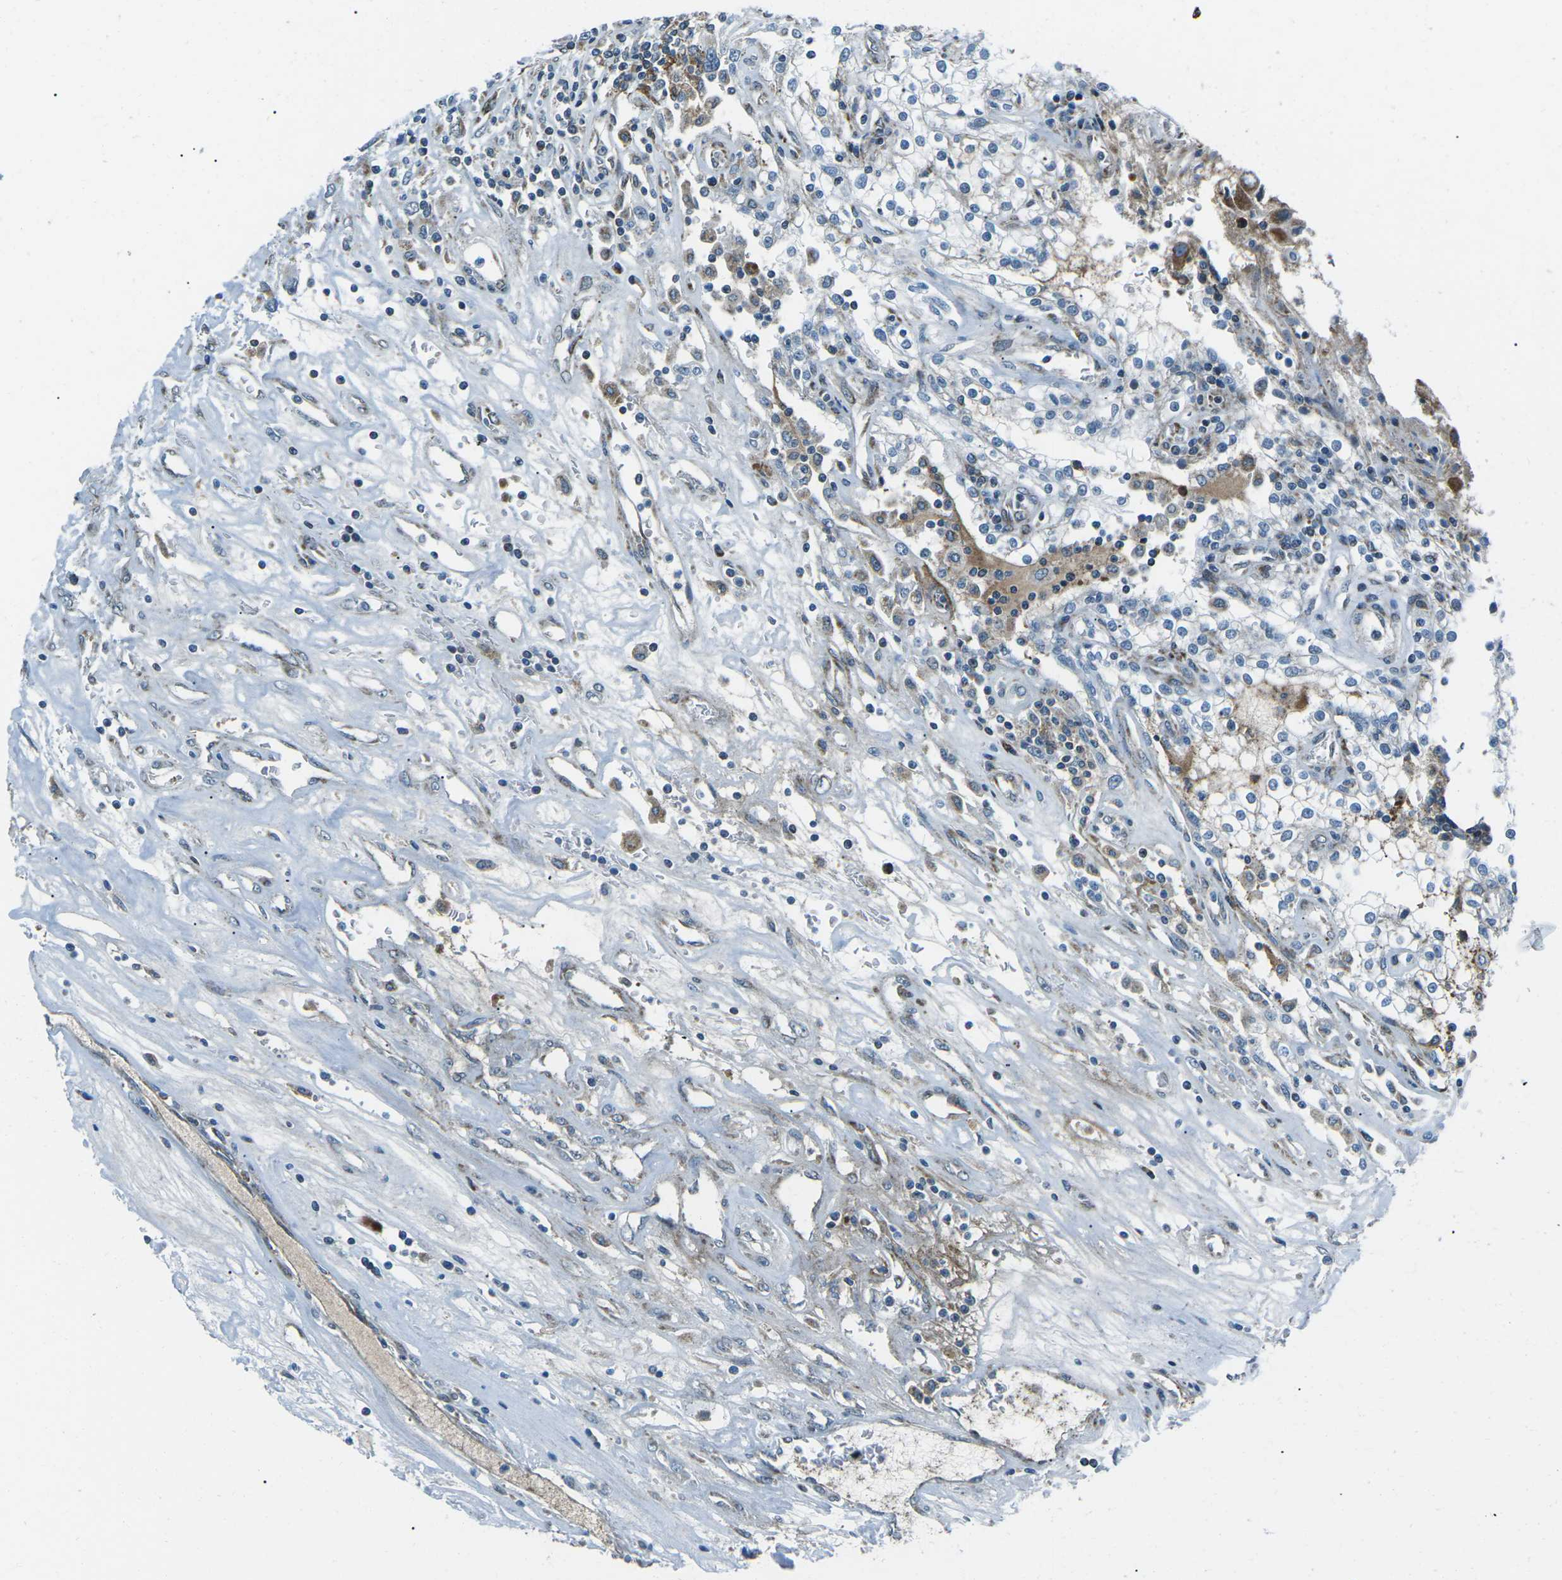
{"staining": {"intensity": "moderate", "quantity": "25%-75%", "location": "cytoplasmic/membranous"}, "tissue": "renal cancer", "cell_type": "Tumor cells", "image_type": "cancer", "snomed": [{"axis": "morphology", "description": "Adenocarcinoma, NOS"}, {"axis": "topography", "description": "Kidney"}], "caption": "The immunohistochemical stain highlights moderate cytoplasmic/membranous staining in tumor cells of renal adenocarcinoma tissue.", "gene": "RFESD", "patient": {"sex": "female", "age": 52}}